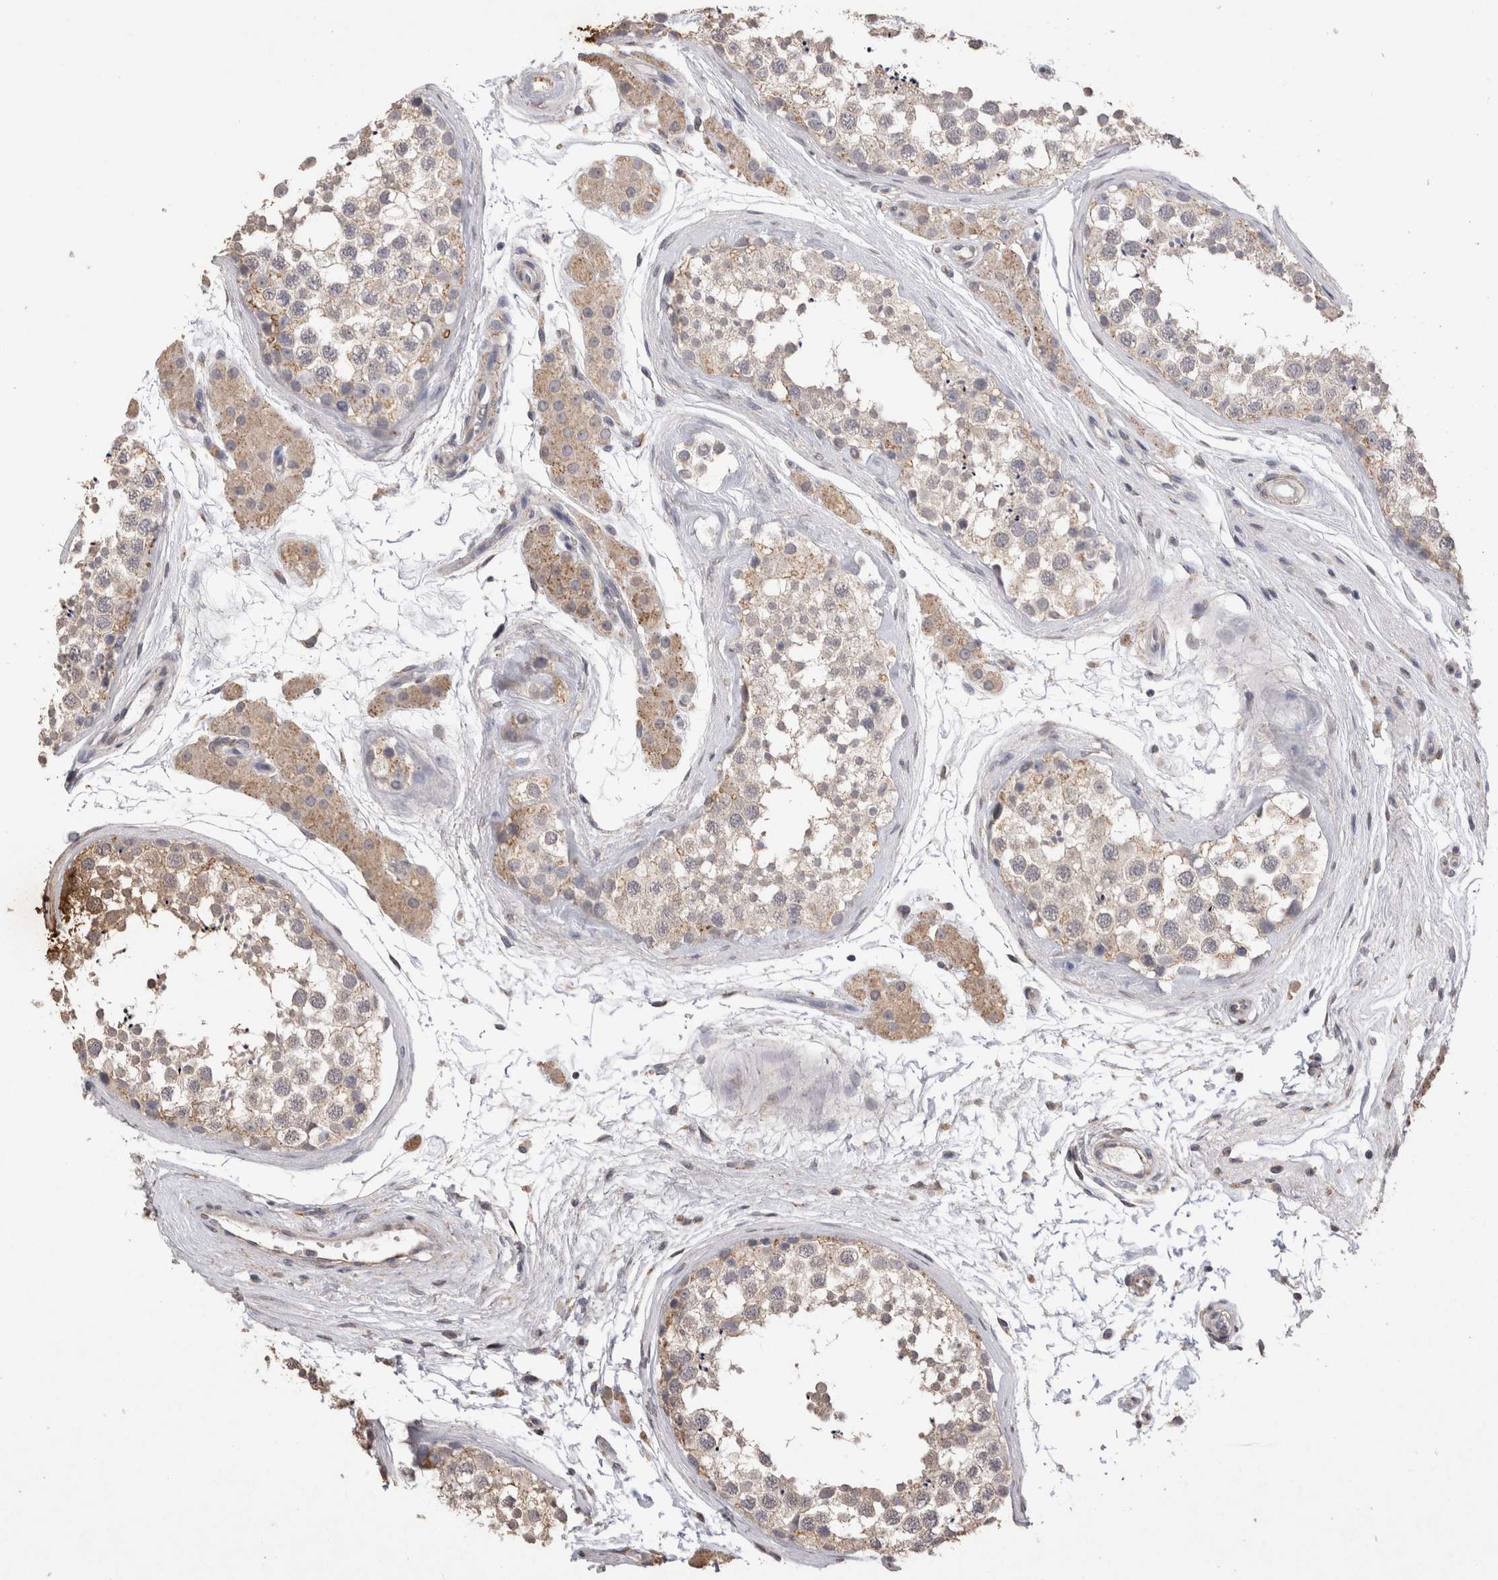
{"staining": {"intensity": "weak", "quantity": "<25%", "location": "cytoplasmic/membranous"}, "tissue": "testis", "cell_type": "Cells in seminiferous ducts", "image_type": "normal", "snomed": [{"axis": "morphology", "description": "Normal tissue, NOS"}, {"axis": "topography", "description": "Testis"}], "caption": "Immunohistochemistry (IHC) histopathology image of benign testis: testis stained with DAB shows no significant protein positivity in cells in seminiferous ducts.", "gene": "CDH6", "patient": {"sex": "male", "age": 56}}